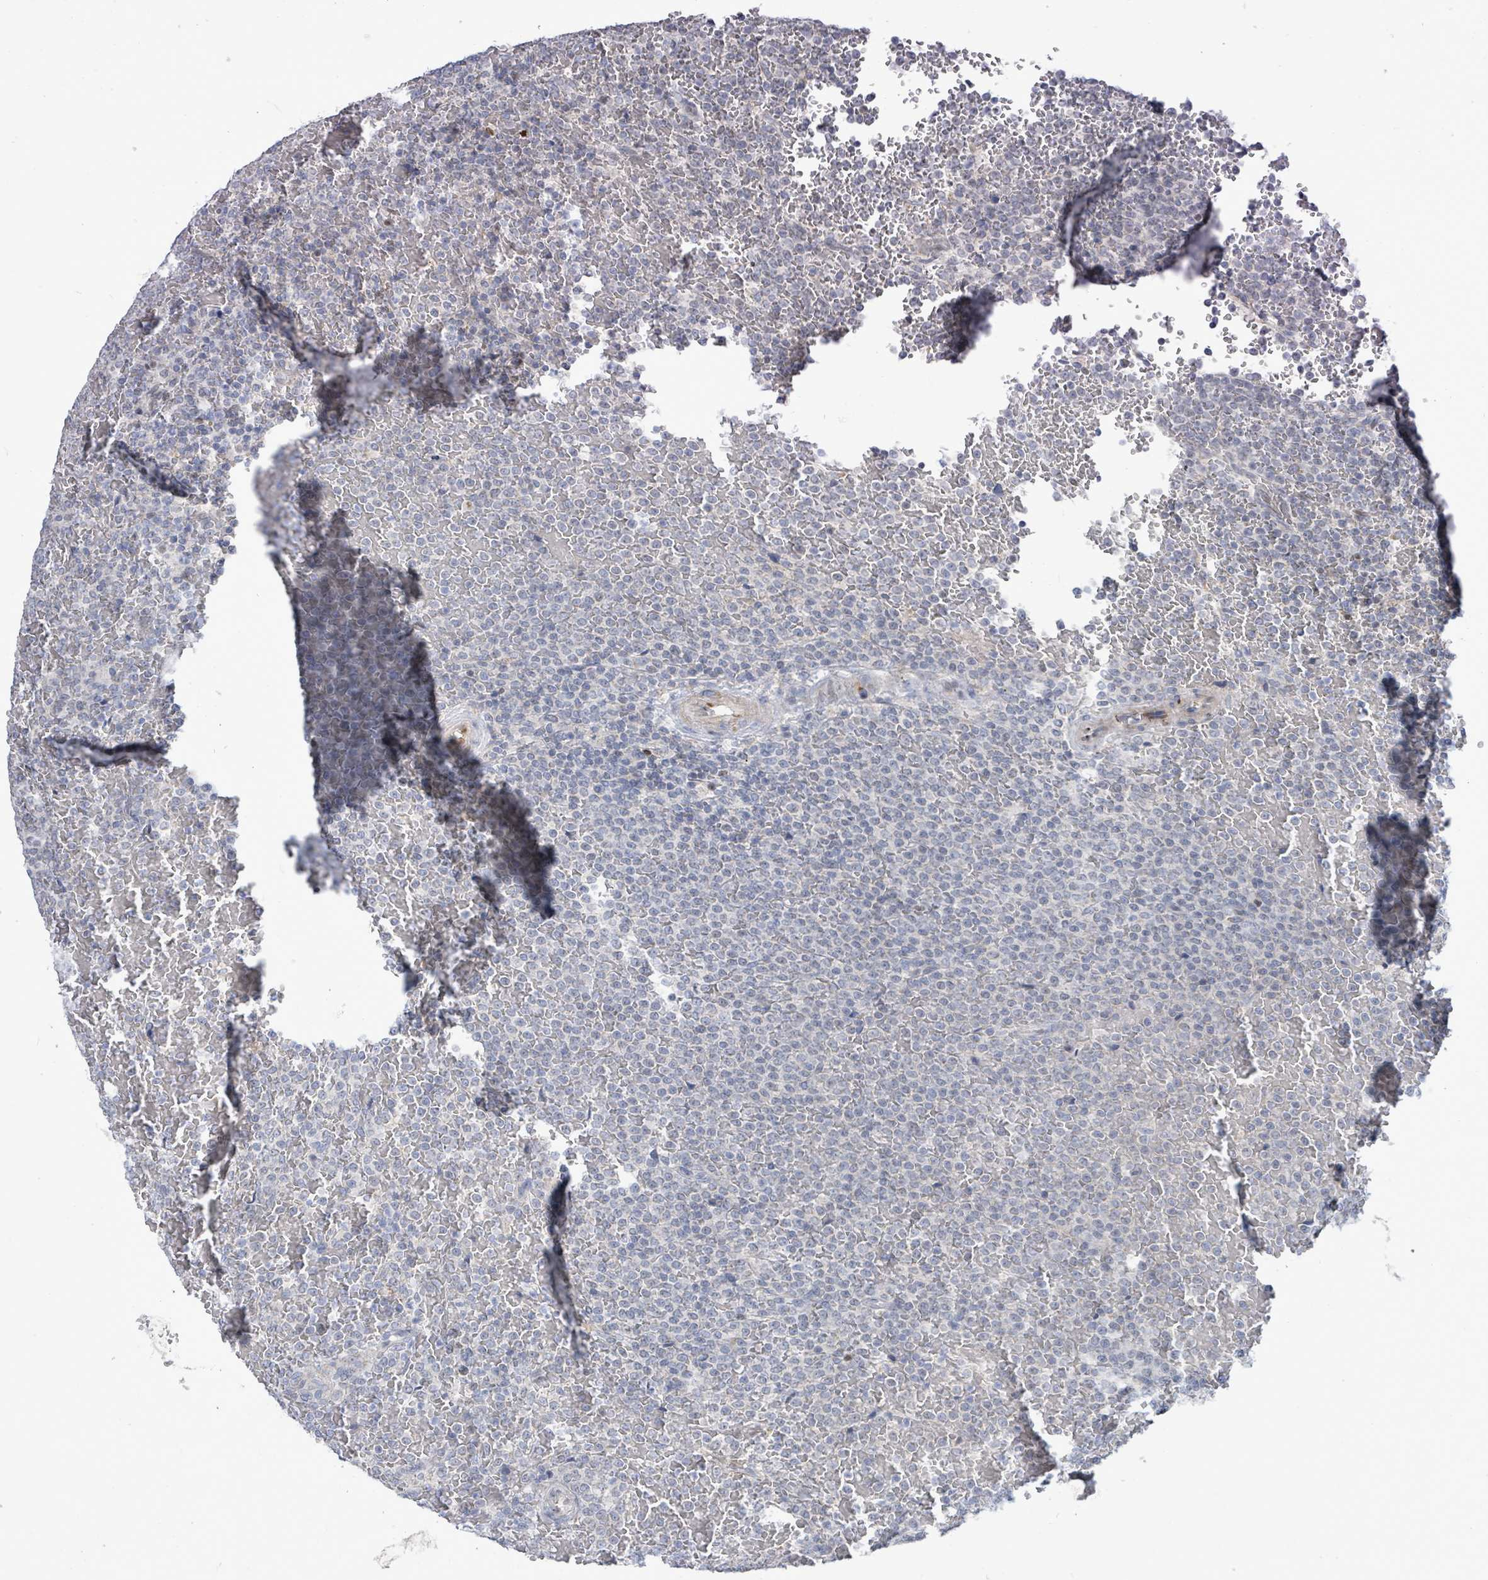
{"staining": {"intensity": "negative", "quantity": "none", "location": "none"}, "tissue": "lymphoma", "cell_type": "Tumor cells", "image_type": "cancer", "snomed": [{"axis": "morphology", "description": "Malignant lymphoma, non-Hodgkin's type, Low grade"}, {"axis": "topography", "description": "Spleen"}], "caption": "Lymphoma stained for a protein using IHC shows no expression tumor cells.", "gene": "ZFPM1", "patient": {"sex": "male", "age": 60}}